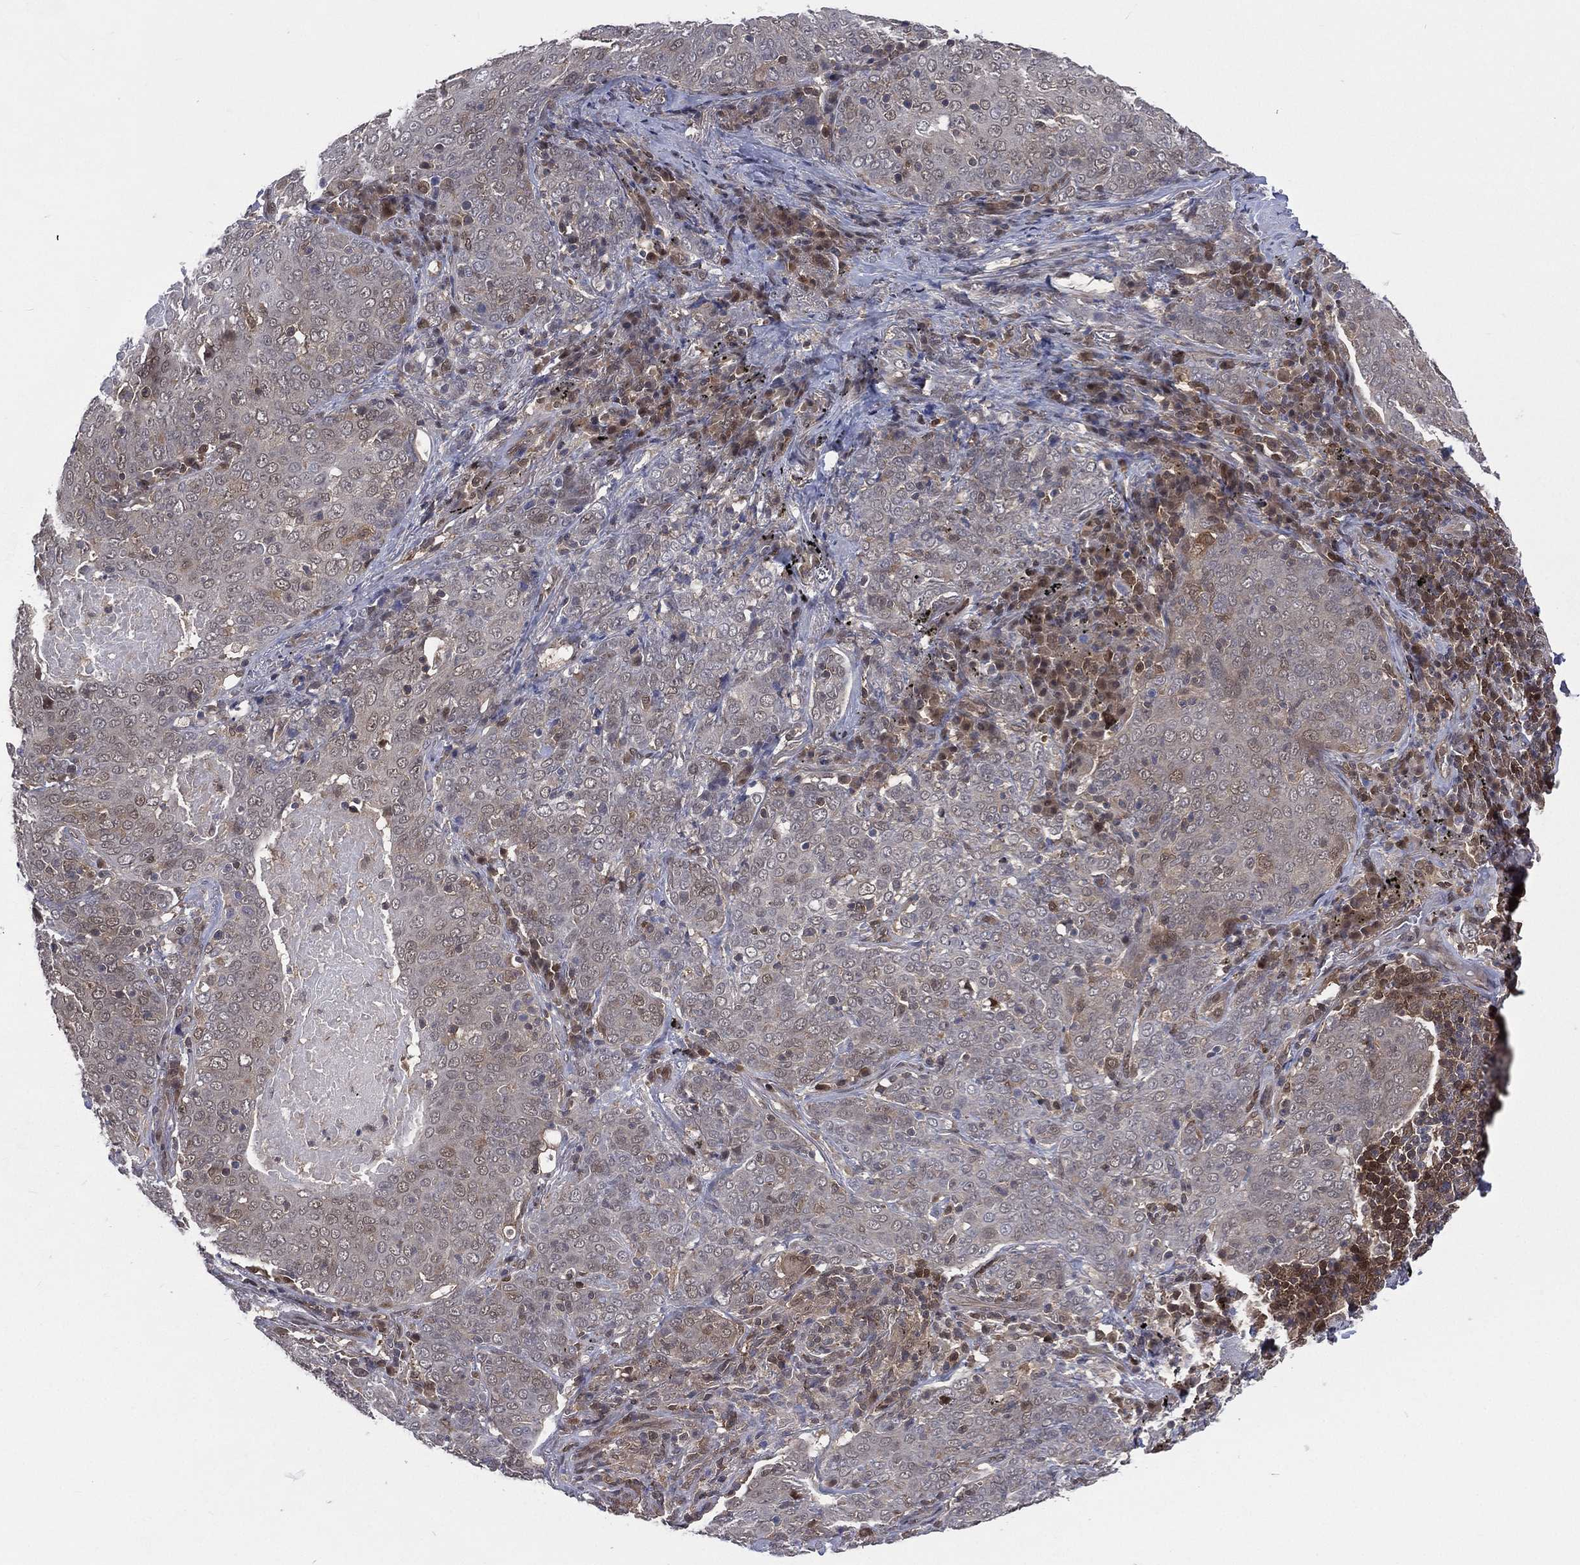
{"staining": {"intensity": "moderate", "quantity": "<25%", "location": "nuclear"}, "tissue": "lung cancer", "cell_type": "Tumor cells", "image_type": "cancer", "snomed": [{"axis": "morphology", "description": "Squamous cell carcinoma, NOS"}, {"axis": "topography", "description": "Lung"}], "caption": "Approximately <25% of tumor cells in human lung squamous cell carcinoma demonstrate moderate nuclear protein expression as visualized by brown immunohistochemical staining.", "gene": "MTAP", "patient": {"sex": "male", "age": 82}}